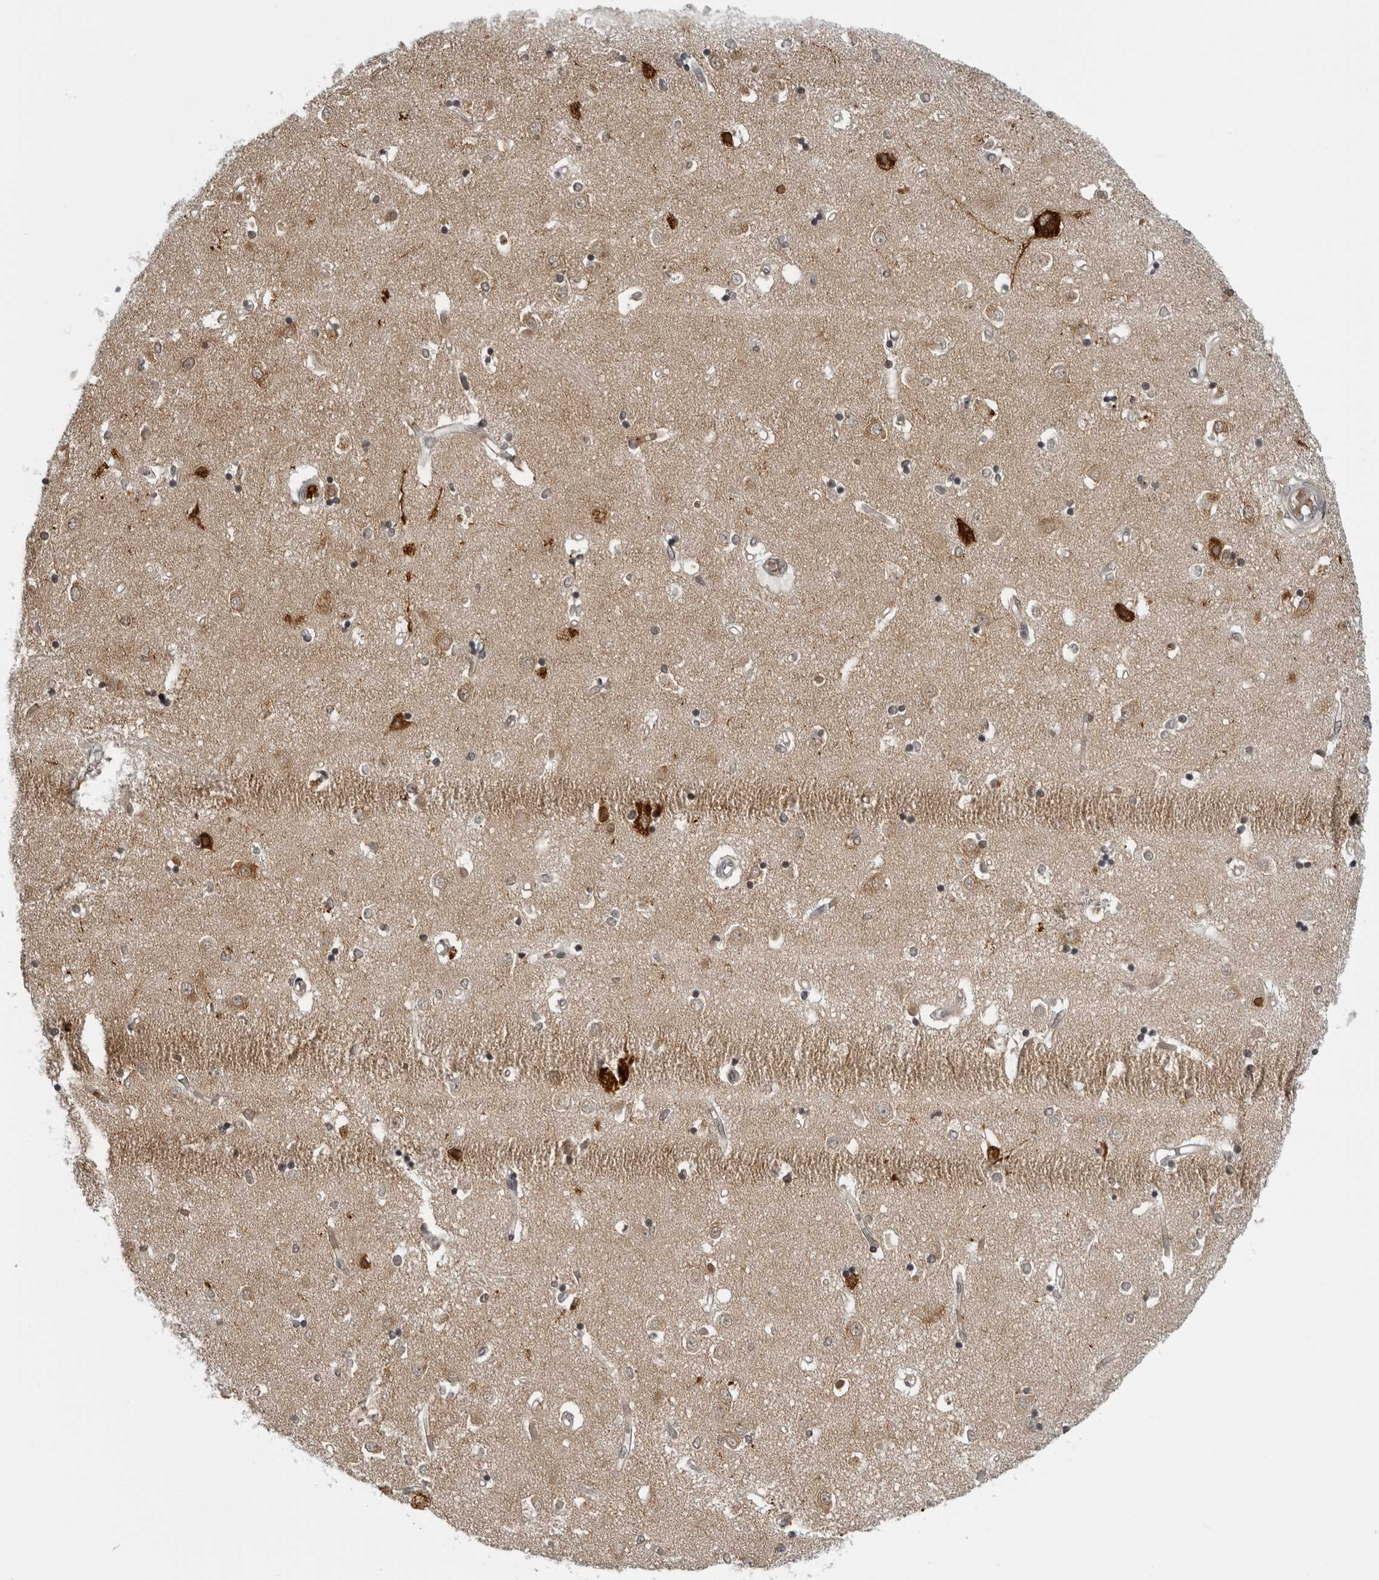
{"staining": {"intensity": "moderate", "quantity": "<25%", "location": "cytoplasmic/membranous"}, "tissue": "caudate", "cell_type": "Glial cells", "image_type": "normal", "snomed": [{"axis": "morphology", "description": "Normal tissue, NOS"}, {"axis": "topography", "description": "Lateral ventricle wall"}], "caption": "Protein staining of unremarkable caudate displays moderate cytoplasmic/membranous staining in about <25% of glial cells.", "gene": "THOP1", "patient": {"sex": "male", "age": 45}}